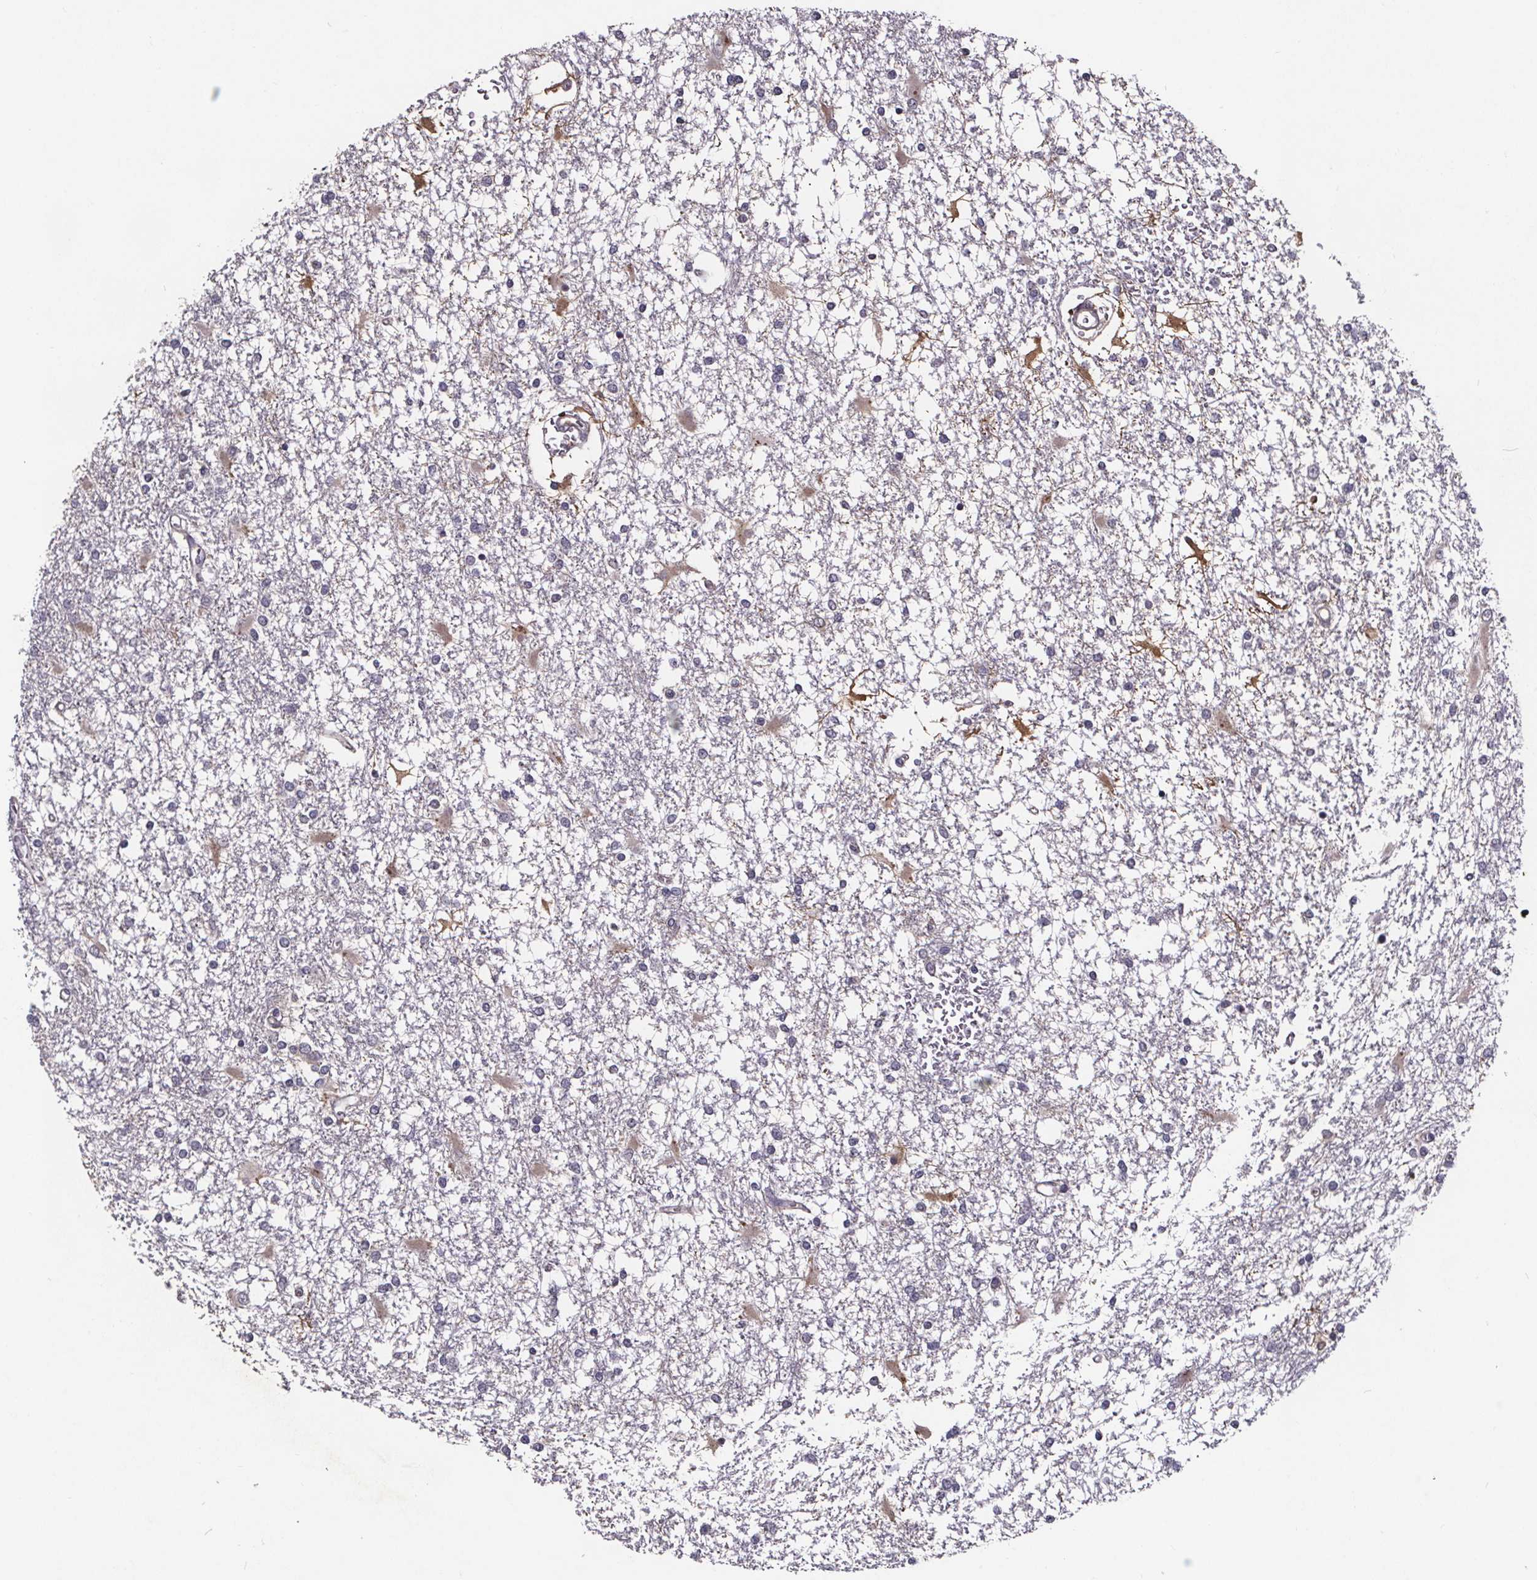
{"staining": {"intensity": "negative", "quantity": "none", "location": "none"}, "tissue": "glioma", "cell_type": "Tumor cells", "image_type": "cancer", "snomed": [{"axis": "morphology", "description": "Glioma, malignant, High grade"}, {"axis": "topography", "description": "Cerebral cortex"}], "caption": "Immunohistochemistry photomicrograph of neoplastic tissue: glioma stained with DAB (3,3'-diaminobenzidine) displays no significant protein positivity in tumor cells.", "gene": "NPHP4", "patient": {"sex": "male", "age": 79}}